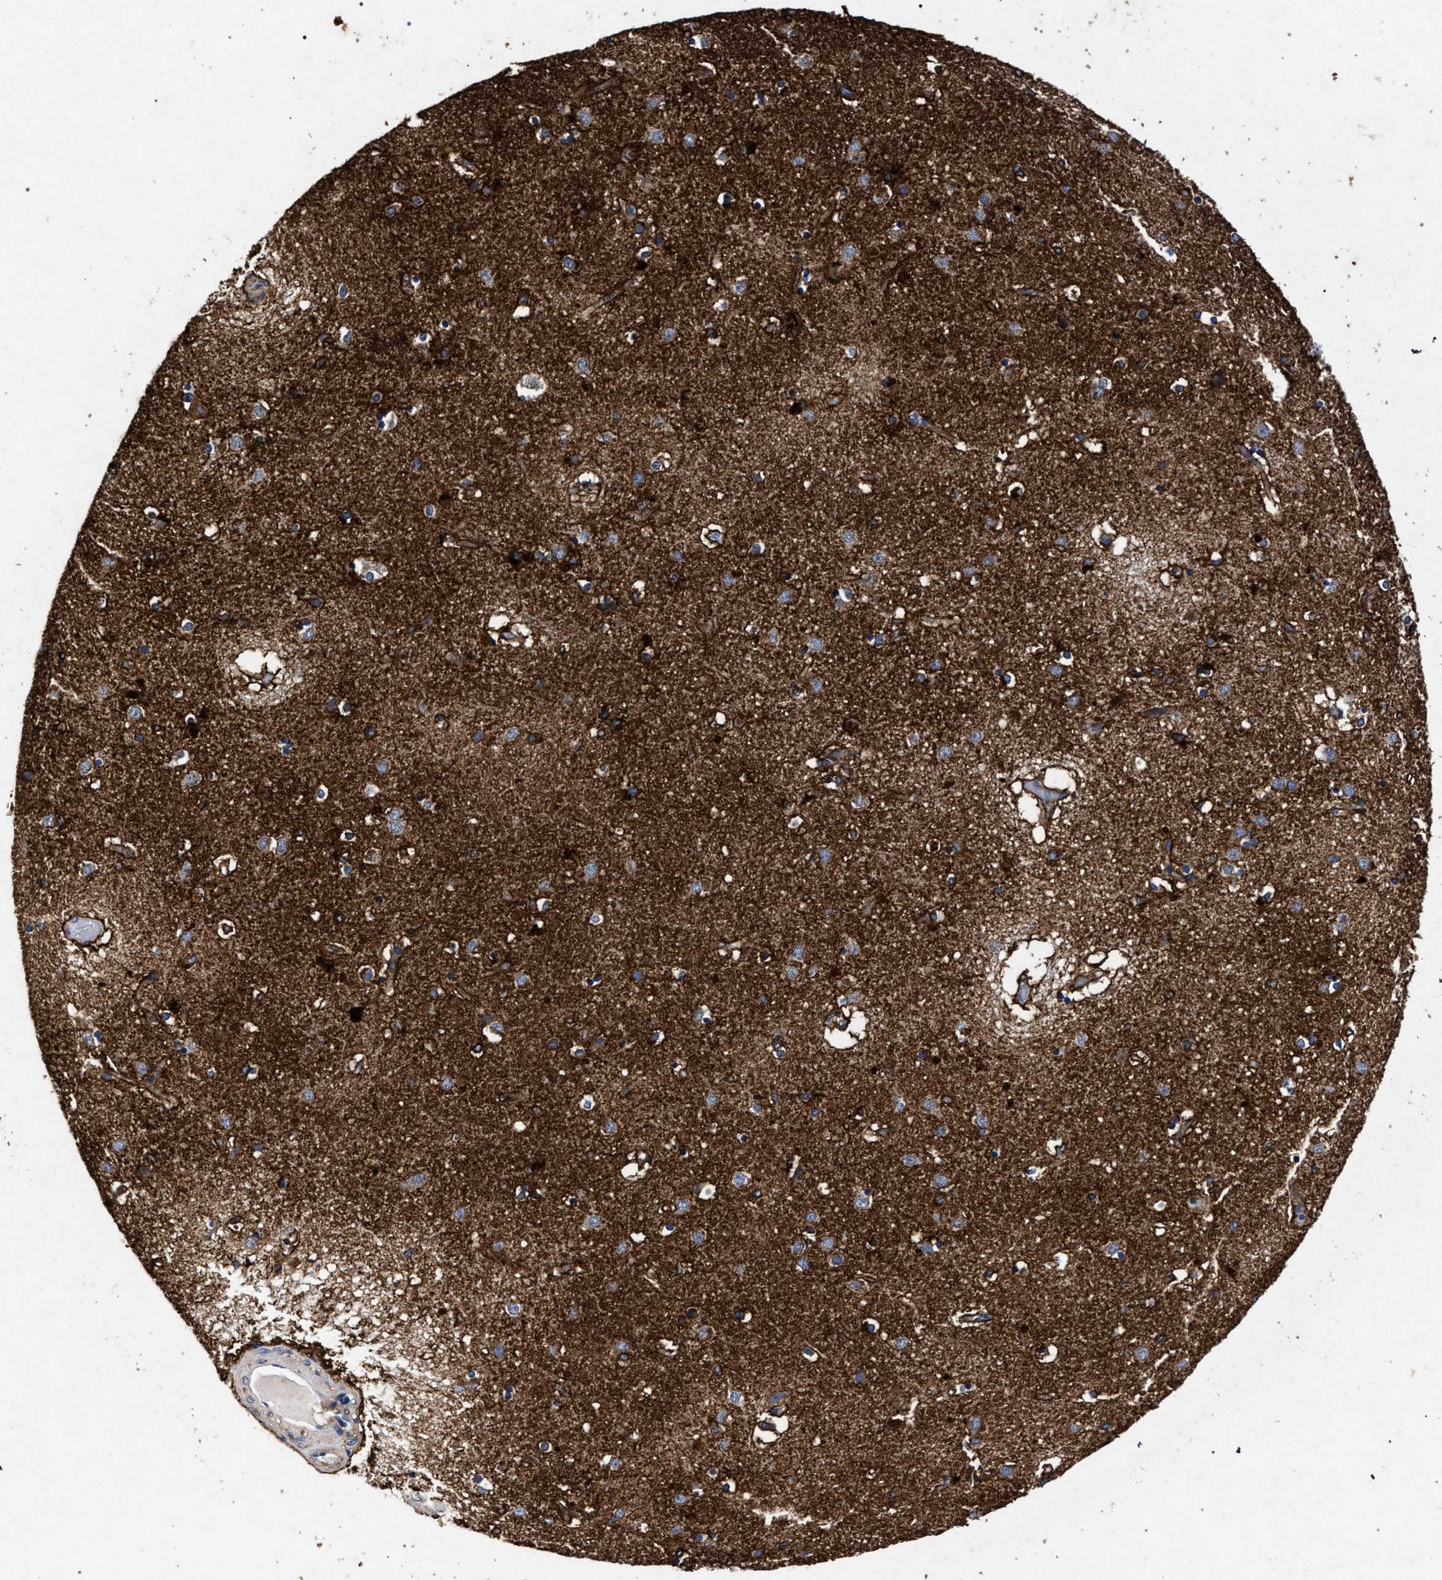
{"staining": {"intensity": "strong", "quantity": "<25%", "location": "cytoplasmic/membranous"}, "tissue": "caudate", "cell_type": "Glial cells", "image_type": "normal", "snomed": [{"axis": "morphology", "description": "Normal tissue, NOS"}, {"axis": "topography", "description": "Lateral ventricle wall"}], "caption": "A high-resolution image shows immunohistochemistry (IHC) staining of unremarkable caudate, which demonstrates strong cytoplasmic/membranous positivity in approximately <25% of glial cells.", "gene": "ATP1A2", "patient": {"sex": "male", "age": 70}}